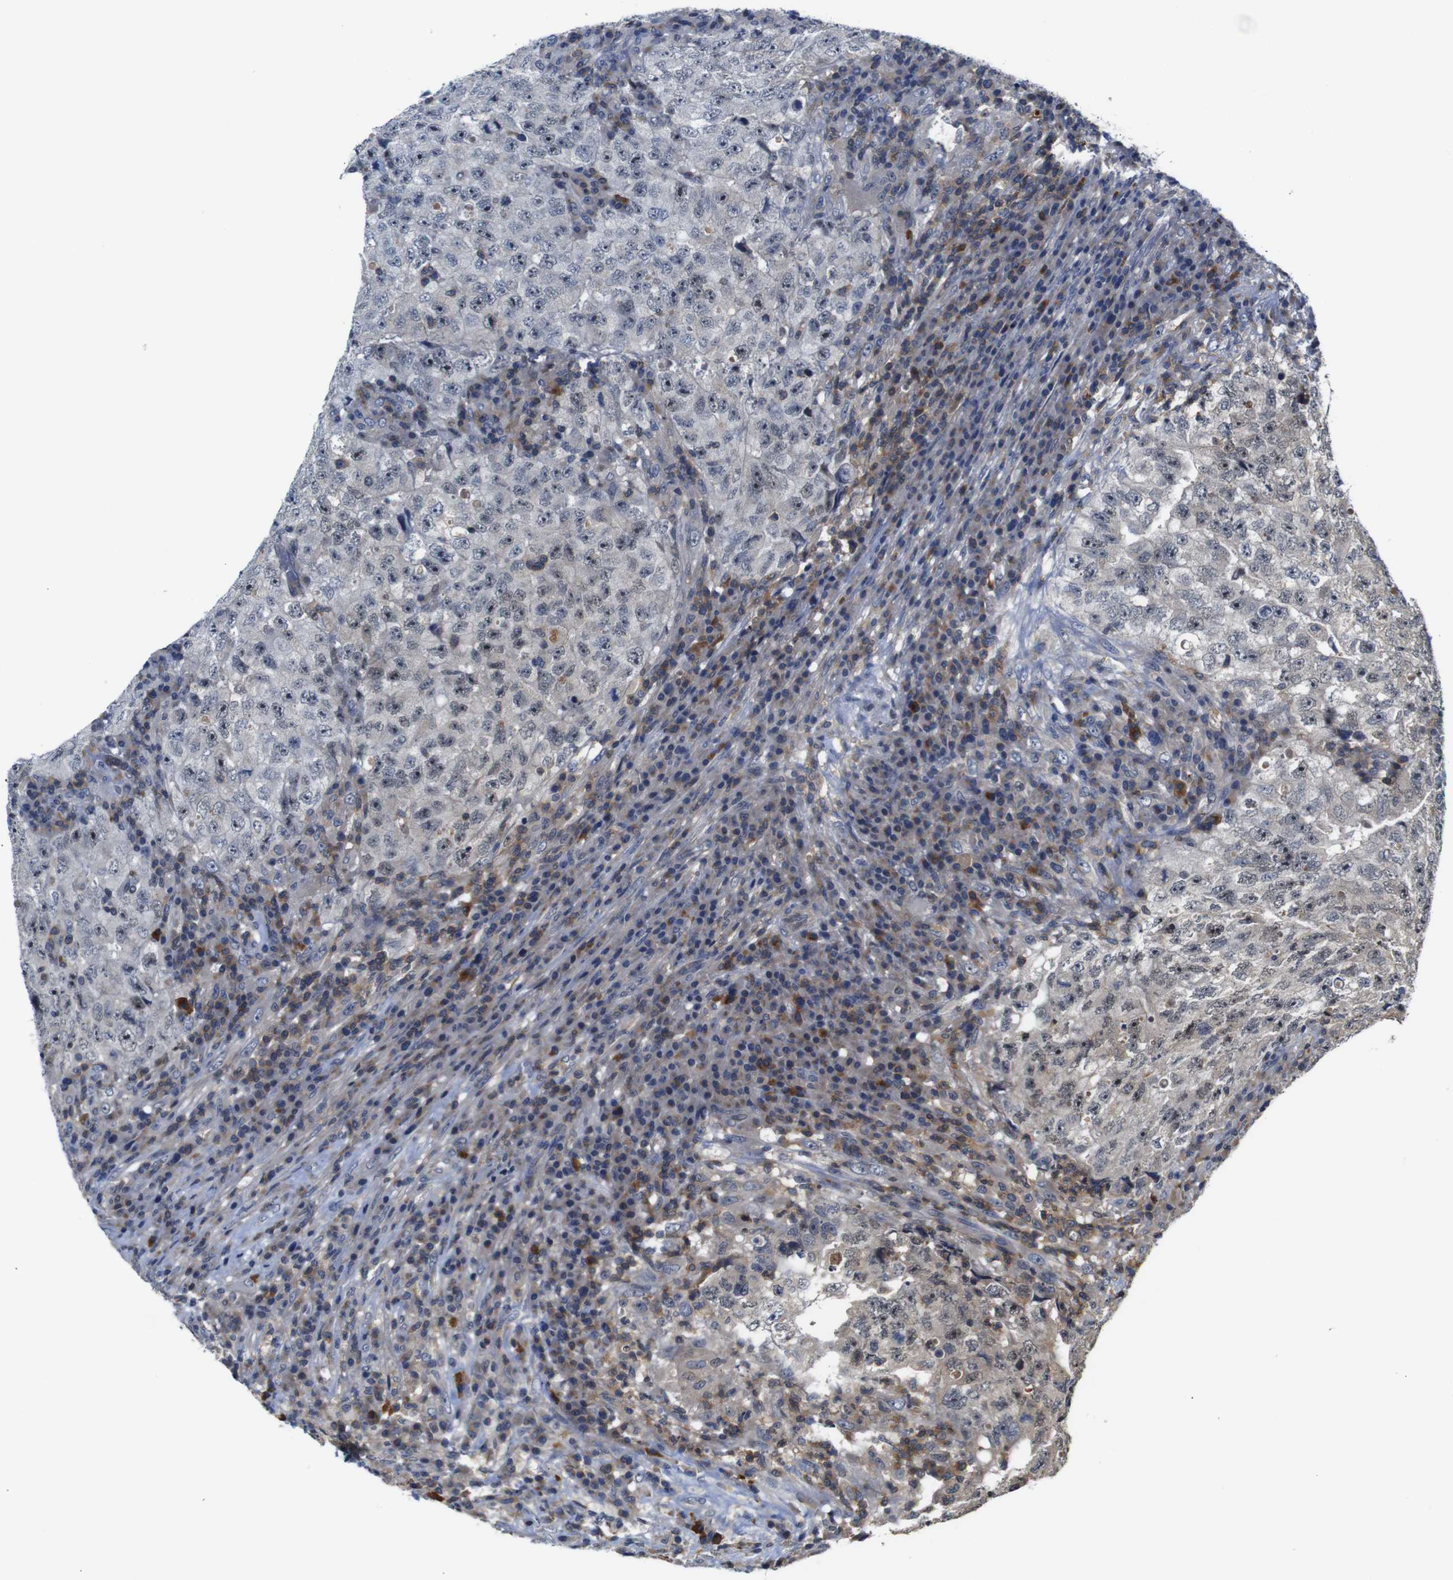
{"staining": {"intensity": "moderate", "quantity": "<25%", "location": "nuclear"}, "tissue": "testis cancer", "cell_type": "Tumor cells", "image_type": "cancer", "snomed": [{"axis": "morphology", "description": "Necrosis, NOS"}, {"axis": "morphology", "description": "Carcinoma, Embryonal, NOS"}, {"axis": "topography", "description": "Testis"}], "caption": "Brown immunohistochemical staining in human embryonal carcinoma (testis) shows moderate nuclear staining in approximately <25% of tumor cells. The staining is performed using DAB brown chromogen to label protein expression. The nuclei are counter-stained blue using hematoxylin.", "gene": "BRWD3", "patient": {"sex": "male", "age": 19}}